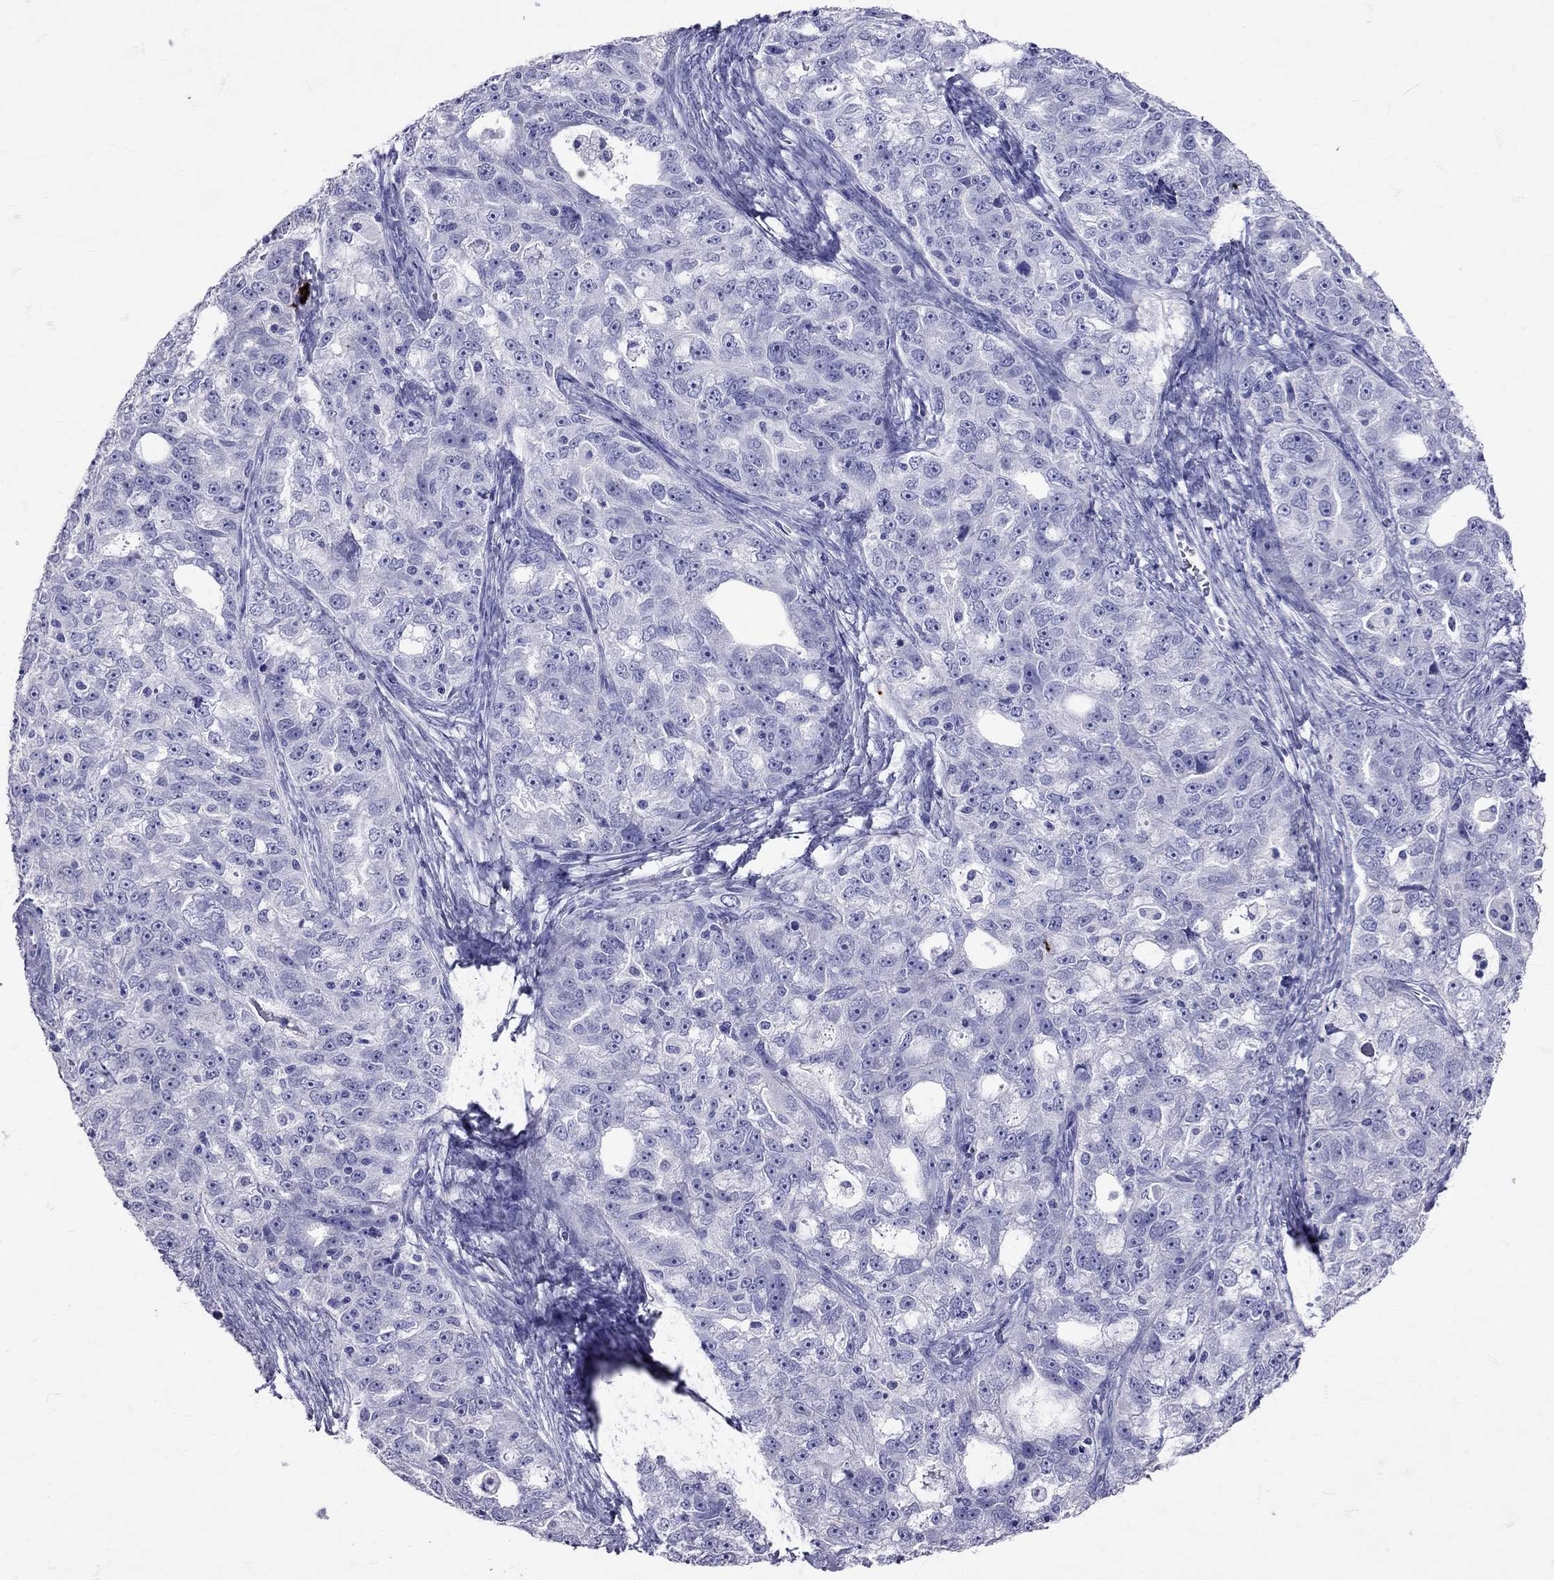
{"staining": {"intensity": "negative", "quantity": "none", "location": "none"}, "tissue": "ovarian cancer", "cell_type": "Tumor cells", "image_type": "cancer", "snomed": [{"axis": "morphology", "description": "Cystadenocarcinoma, serous, NOS"}, {"axis": "topography", "description": "Ovary"}], "caption": "Immunohistochemistry of human ovarian serous cystadenocarcinoma demonstrates no expression in tumor cells. (DAB (3,3'-diaminobenzidine) immunohistochemistry with hematoxylin counter stain).", "gene": "AVP", "patient": {"sex": "female", "age": 51}}